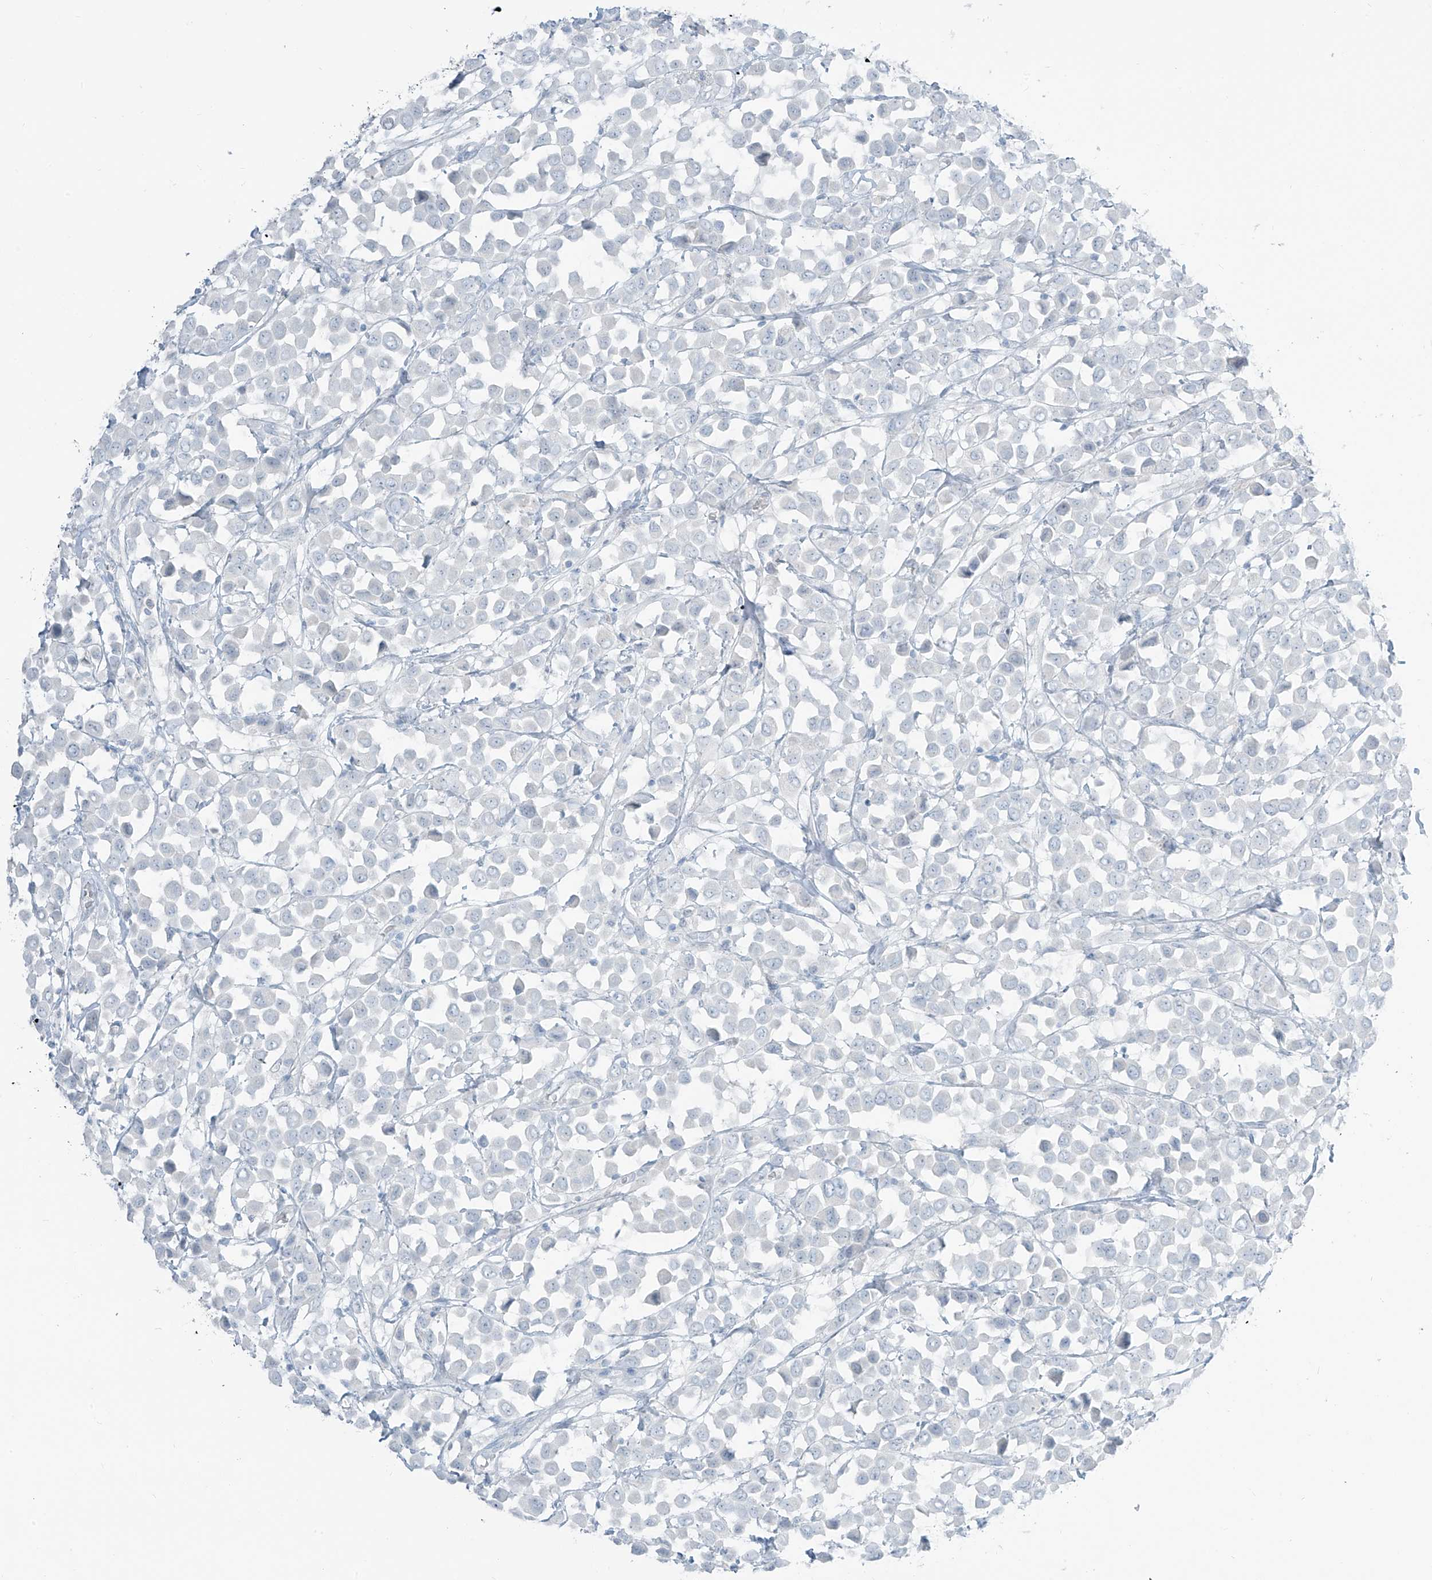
{"staining": {"intensity": "negative", "quantity": "none", "location": "none"}, "tissue": "breast cancer", "cell_type": "Tumor cells", "image_type": "cancer", "snomed": [{"axis": "morphology", "description": "Duct carcinoma"}, {"axis": "topography", "description": "Breast"}], "caption": "Tumor cells are negative for protein expression in human breast cancer.", "gene": "PRDM6", "patient": {"sex": "female", "age": 61}}